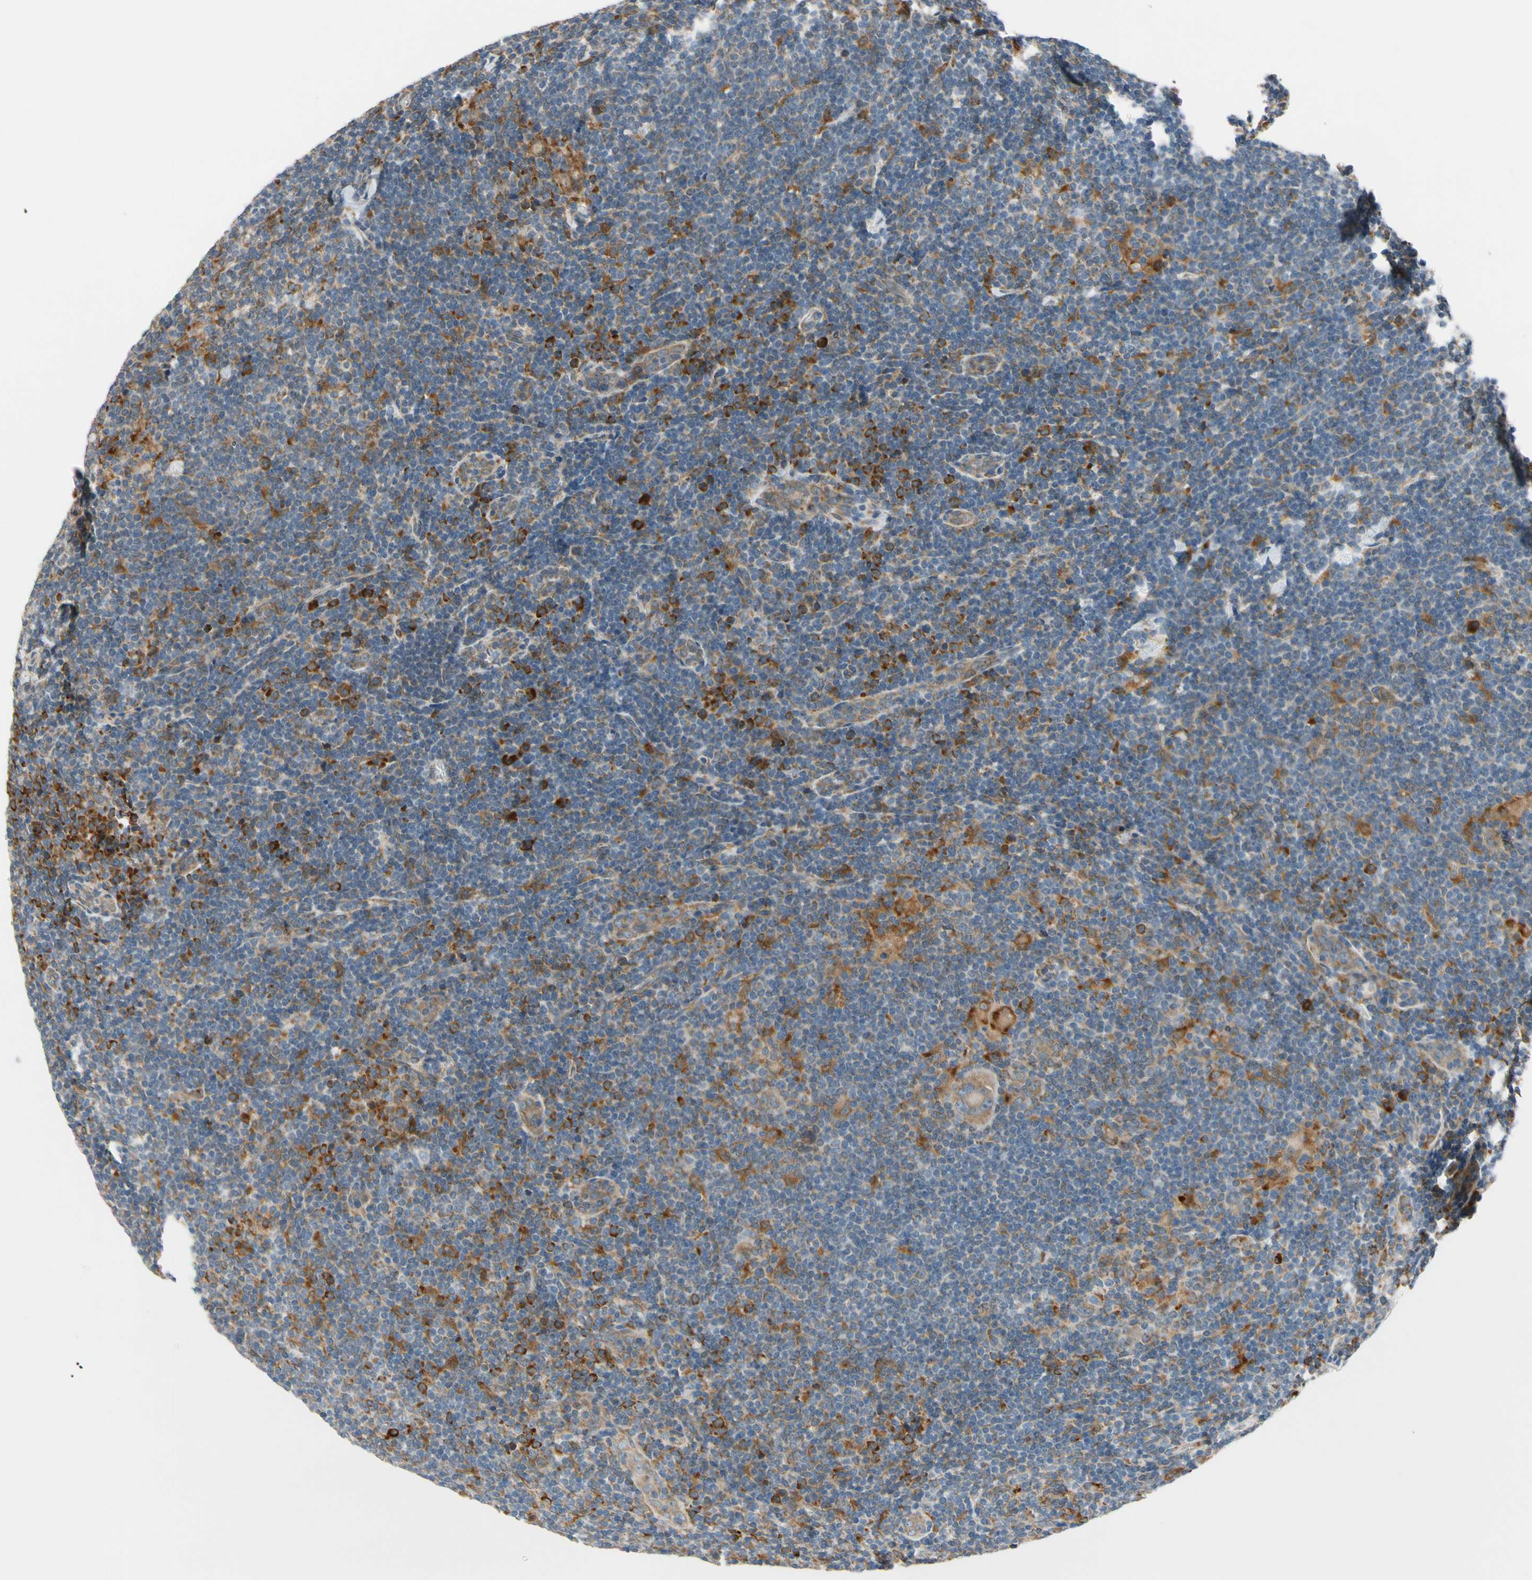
{"staining": {"intensity": "weak", "quantity": ">75%", "location": "cytoplasmic/membranous"}, "tissue": "lymphoma", "cell_type": "Tumor cells", "image_type": "cancer", "snomed": [{"axis": "morphology", "description": "Hodgkin's disease, NOS"}, {"axis": "topography", "description": "Lymph node"}], "caption": "A brown stain shows weak cytoplasmic/membranous expression of a protein in Hodgkin's disease tumor cells. (DAB (3,3'-diaminobenzidine) = brown stain, brightfield microscopy at high magnification).", "gene": "RPN2", "patient": {"sex": "female", "age": 57}}